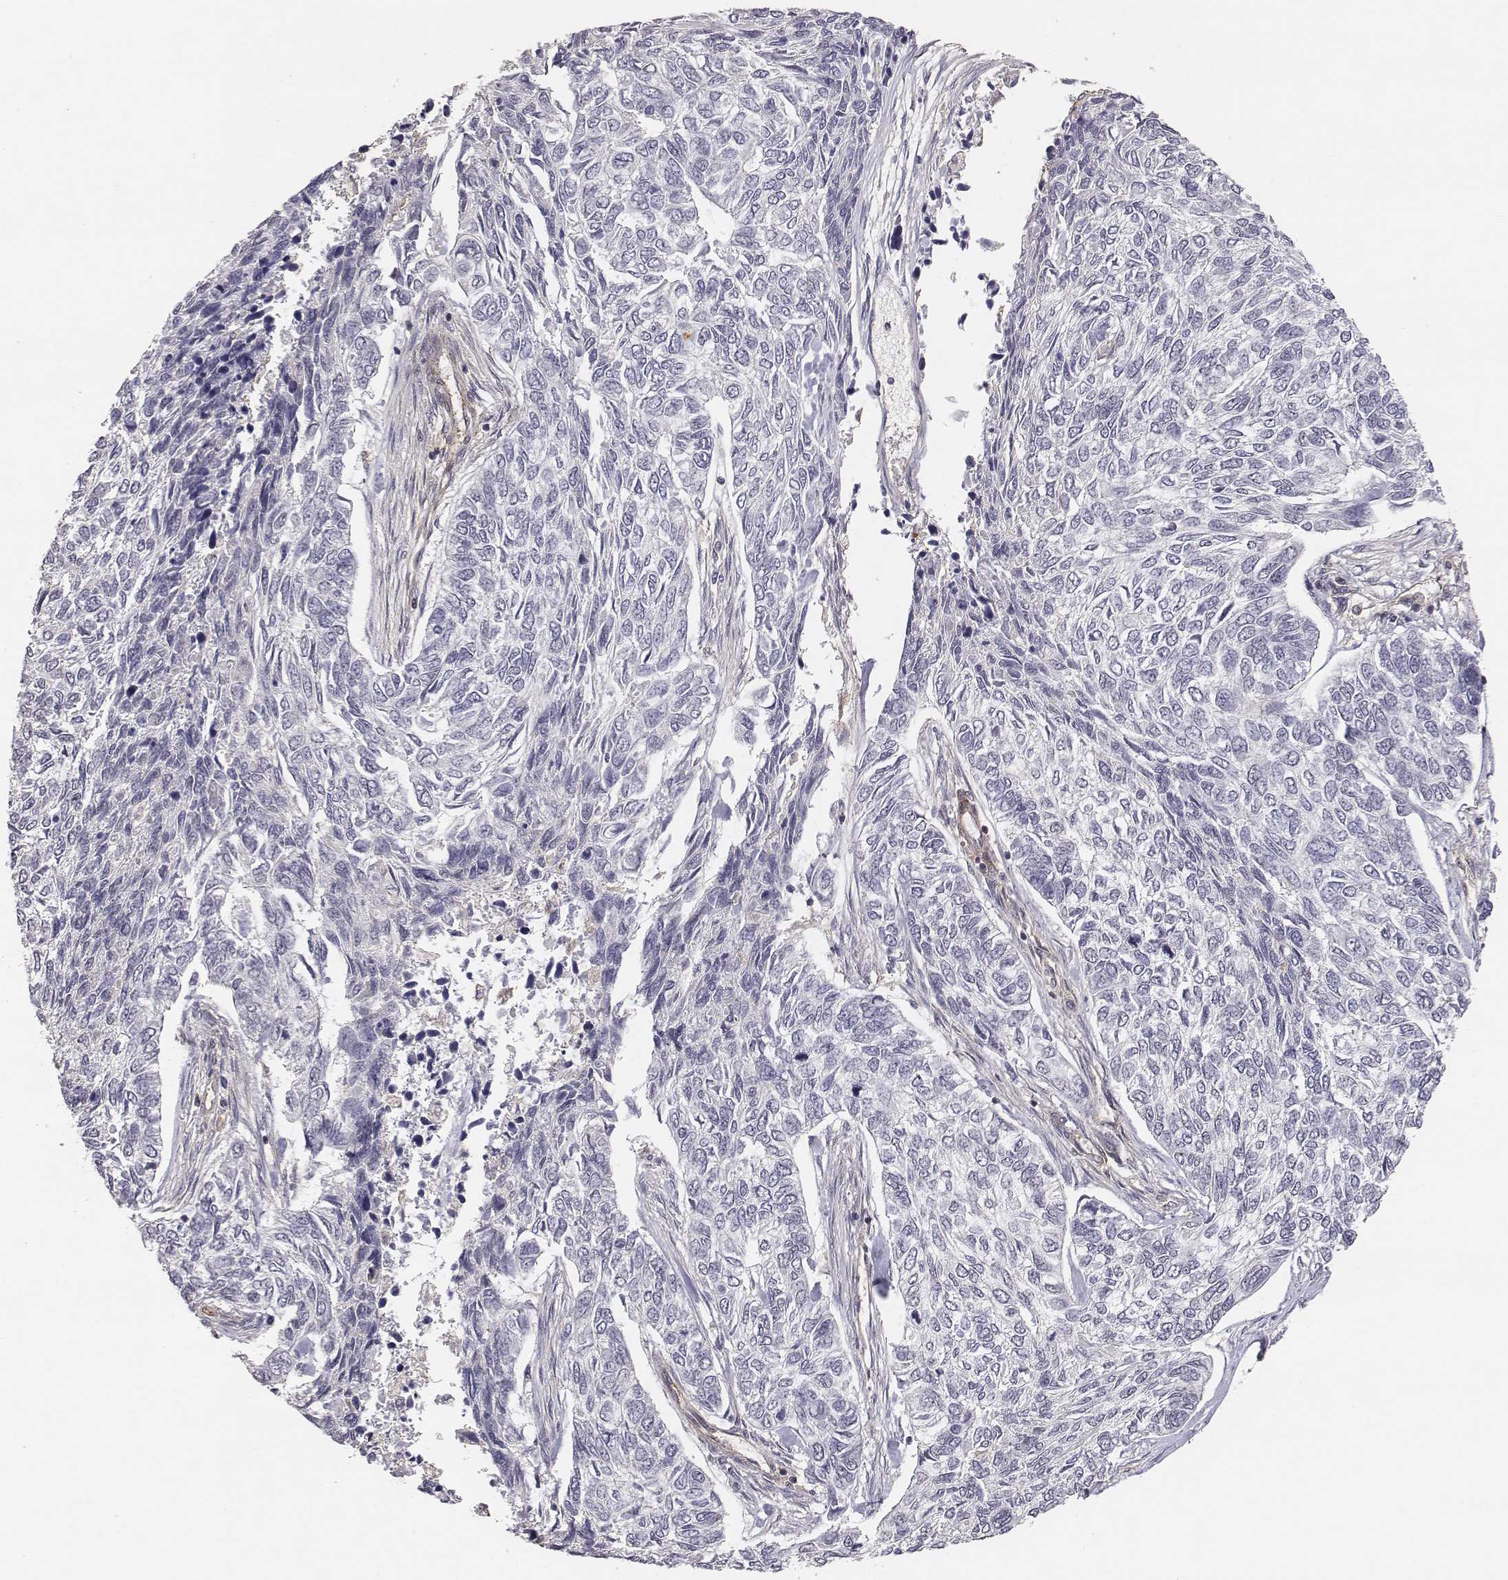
{"staining": {"intensity": "negative", "quantity": "none", "location": "none"}, "tissue": "skin cancer", "cell_type": "Tumor cells", "image_type": "cancer", "snomed": [{"axis": "morphology", "description": "Basal cell carcinoma"}, {"axis": "topography", "description": "Skin"}], "caption": "IHC image of neoplastic tissue: human basal cell carcinoma (skin) stained with DAB (3,3'-diaminobenzidine) exhibits no significant protein expression in tumor cells.", "gene": "PTPRG", "patient": {"sex": "female", "age": 65}}